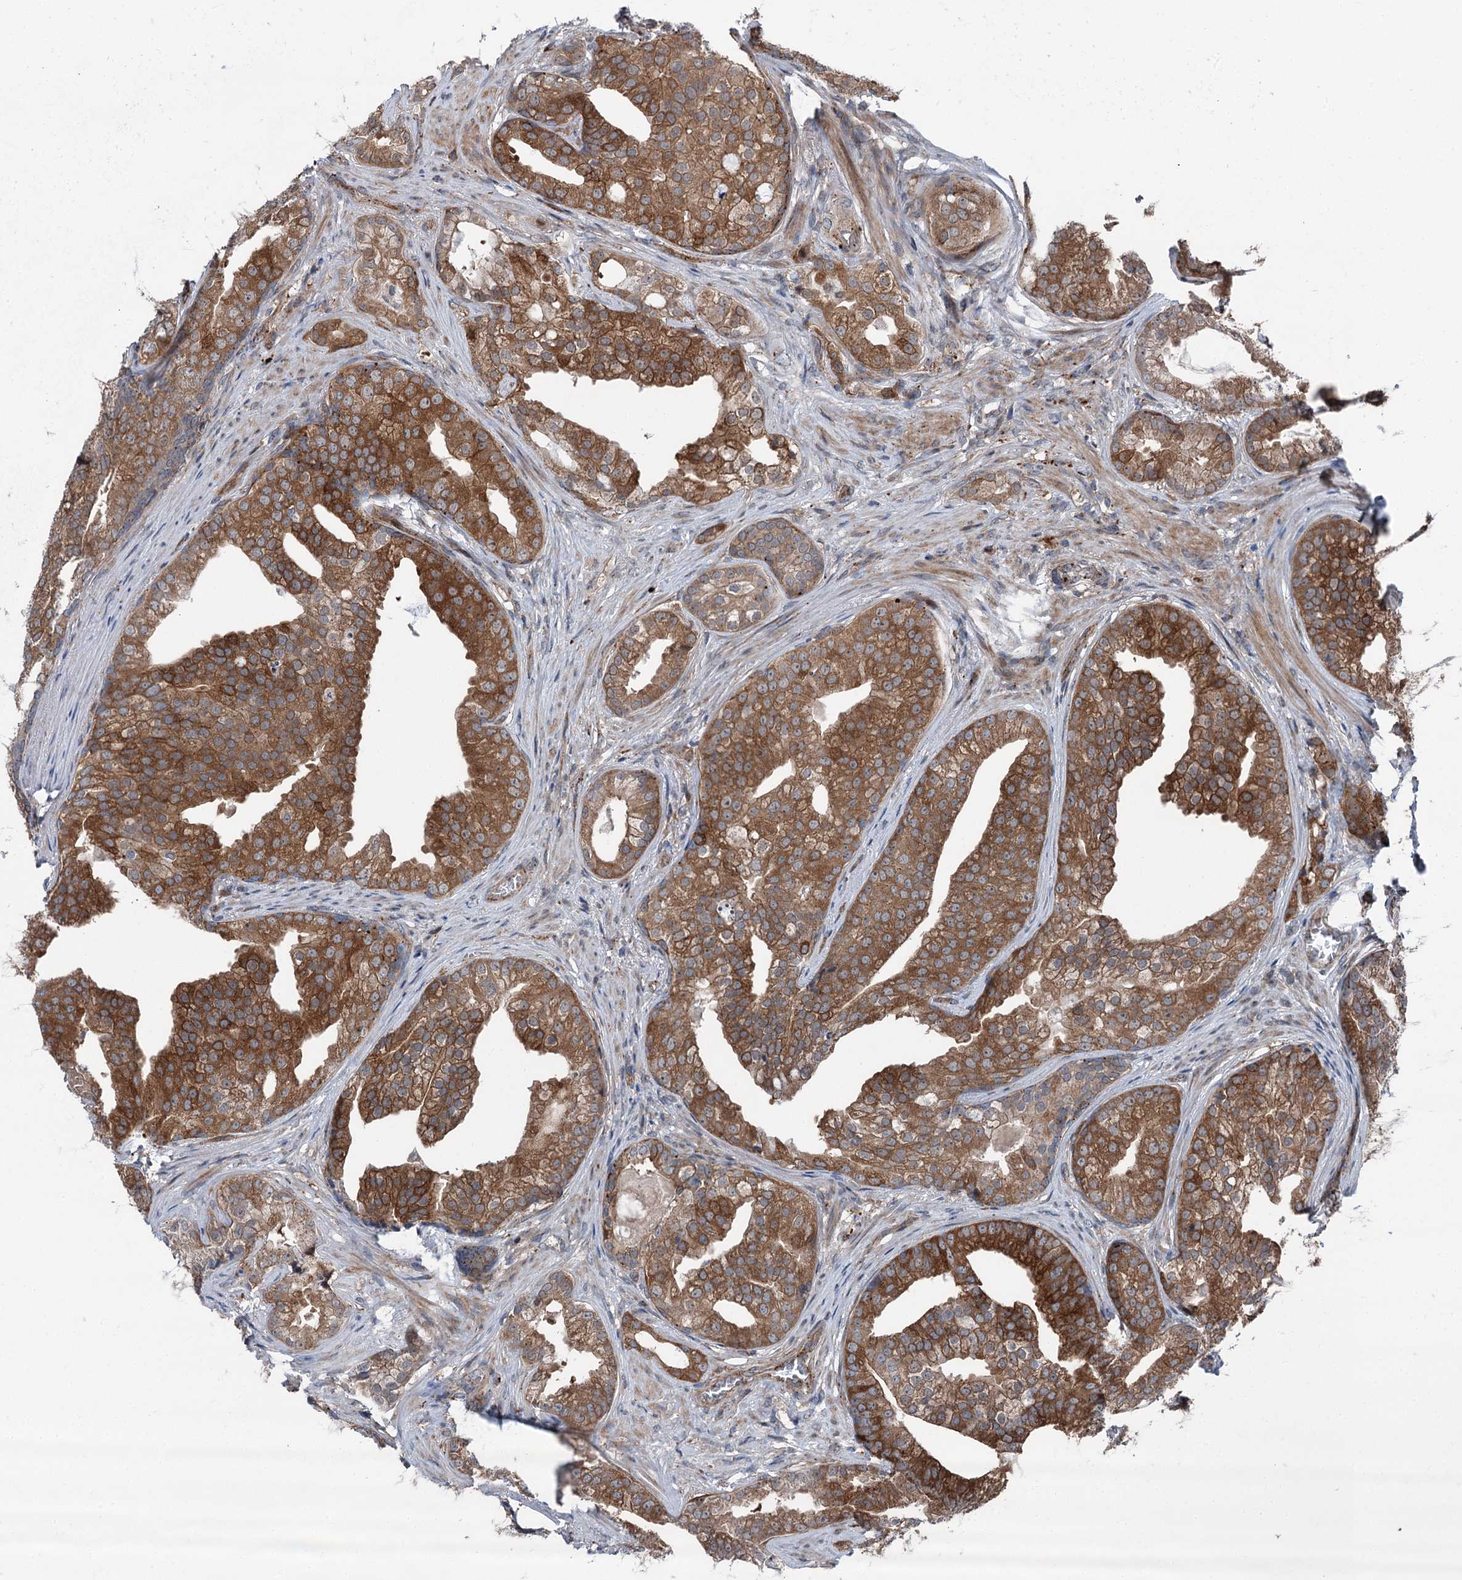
{"staining": {"intensity": "moderate", "quantity": ">75%", "location": "cytoplasmic/membranous"}, "tissue": "prostate cancer", "cell_type": "Tumor cells", "image_type": "cancer", "snomed": [{"axis": "morphology", "description": "Adenocarcinoma, Low grade"}, {"axis": "topography", "description": "Prostate"}], "caption": "Tumor cells display medium levels of moderate cytoplasmic/membranous staining in about >75% of cells in prostate cancer.", "gene": "POLR1D", "patient": {"sex": "male", "age": 71}}